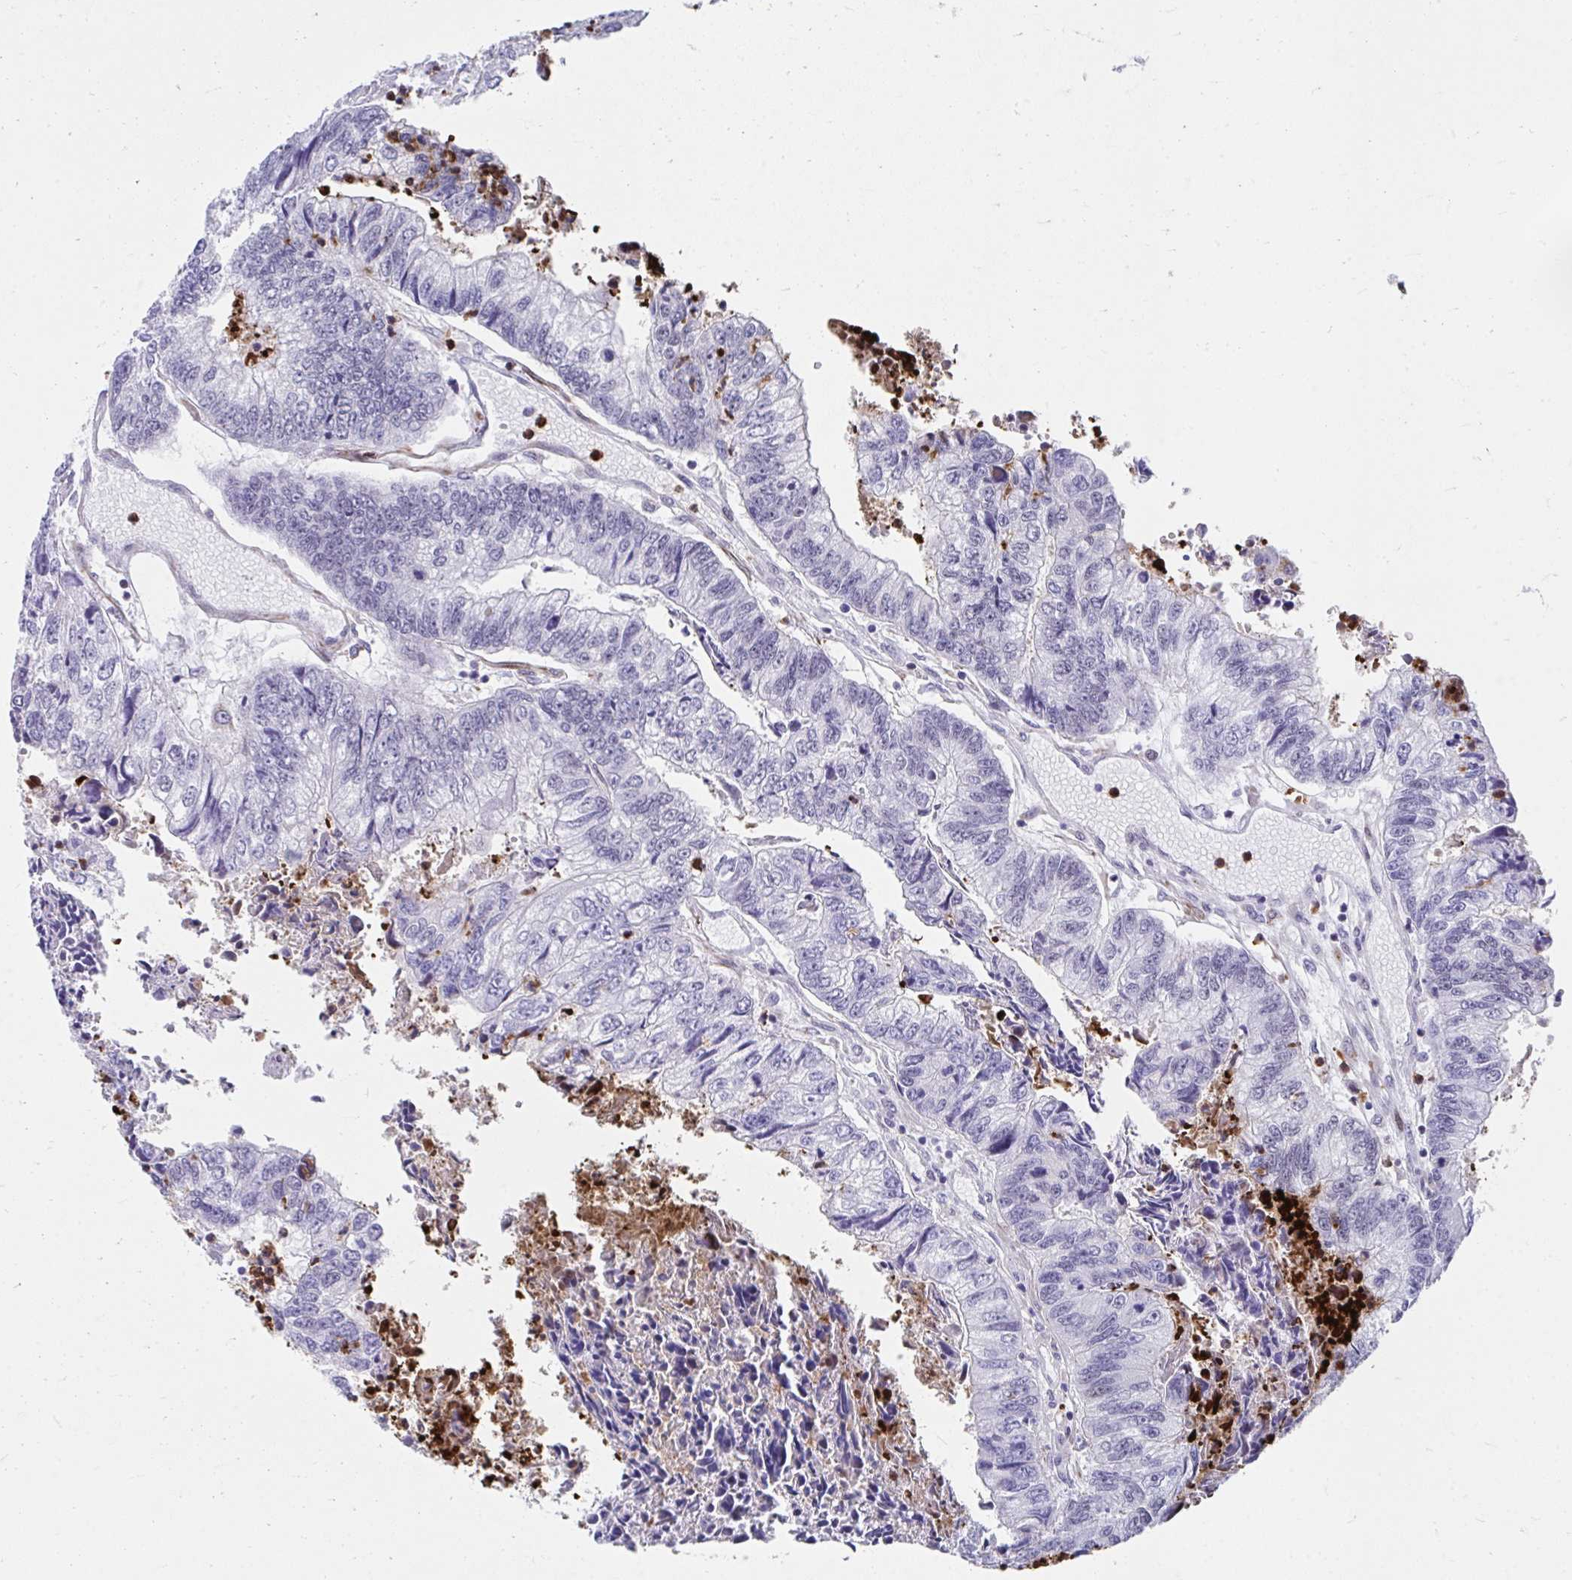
{"staining": {"intensity": "negative", "quantity": "none", "location": "none"}, "tissue": "colorectal cancer", "cell_type": "Tumor cells", "image_type": "cancer", "snomed": [{"axis": "morphology", "description": "Adenocarcinoma, NOS"}, {"axis": "topography", "description": "Colon"}], "caption": "A photomicrograph of adenocarcinoma (colorectal) stained for a protein reveals no brown staining in tumor cells. Nuclei are stained in blue.", "gene": "CSTB", "patient": {"sex": "male", "age": 86}}